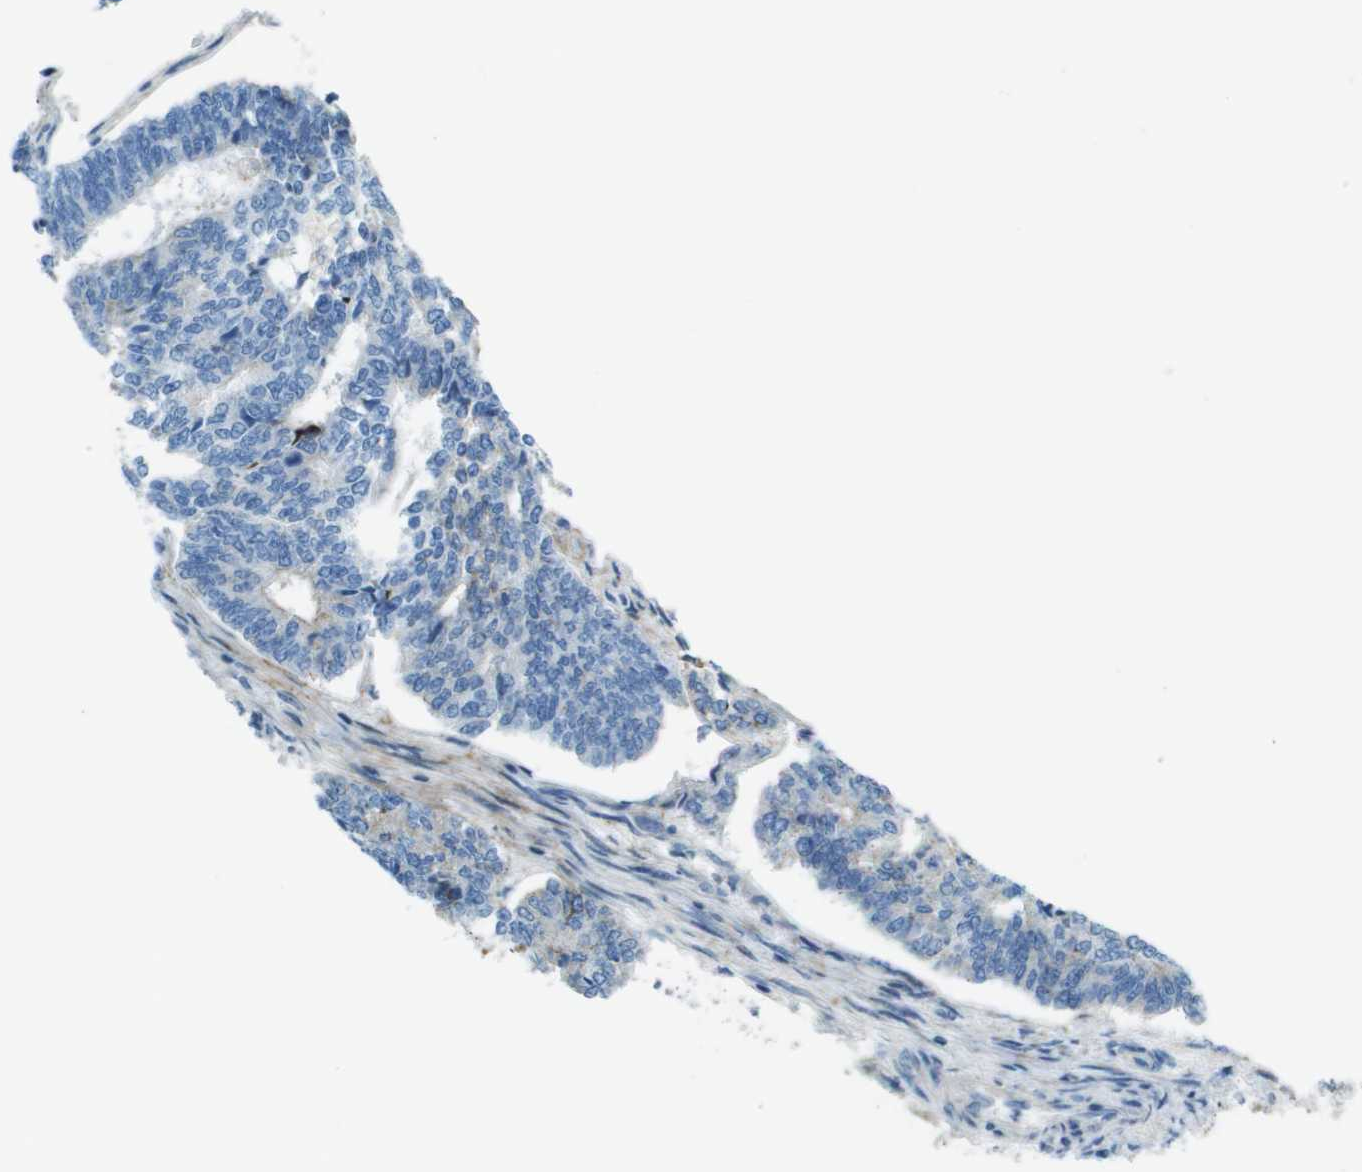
{"staining": {"intensity": "negative", "quantity": "none", "location": "none"}, "tissue": "endometrial cancer", "cell_type": "Tumor cells", "image_type": "cancer", "snomed": [{"axis": "morphology", "description": "Adenocarcinoma, NOS"}, {"axis": "topography", "description": "Endometrium"}], "caption": "High magnification brightfield microscopy of endometrial cancer (adenocarcinoma) stained with DAB (3,3'-diaminobenzidine) (brown) and counterstained with hematoxylin (blue): tumor cells show no significant expression. (DAB immunohistochemistry with hematoxylin counter stain).", "gene": "SDC1", "patient": {"sex": "female", "age": 70}}